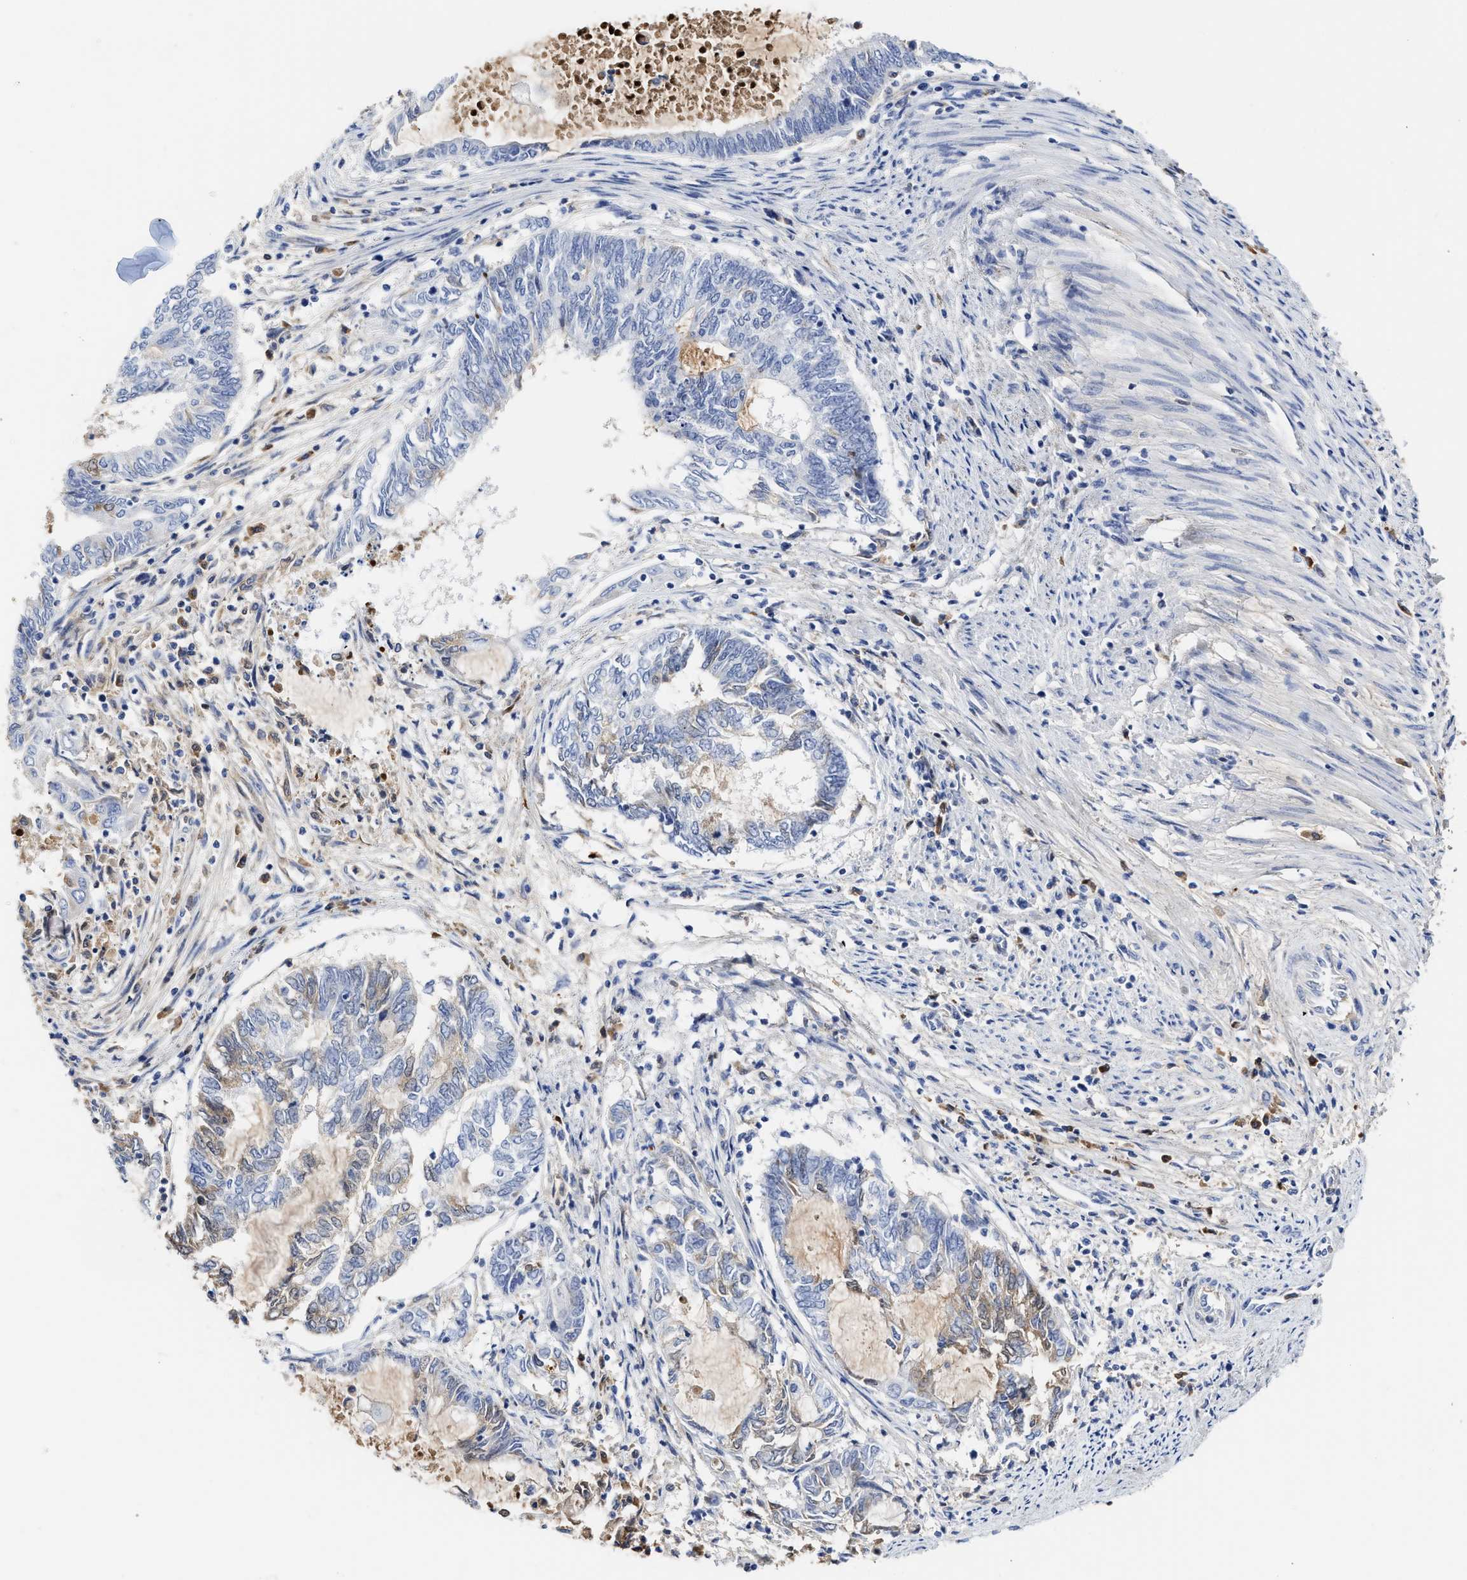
{"staining": {"intensity": "weak", "quantity": "<25%", "location": "cytoplasmic/membranous"}, "tissue": "endometrial cancer", "cell_type": "Tumor cells", "image_type": "cancer", "snomed": [{"axis": "morphology", "description": "Adenocarcinoma, NOS"}, {"axis": "topography", "description": "Uterus"}, {"axis": "topography", "description": "Endometrium"}], "caption": "Tumor cells show no significant protein expression in endometrial adenocarcinoma. The staining was performed using DAB (3,3'-diaminobenzidine) to visualize the protein expression in brown, while the nuclei were stained in blue with hematoxylin (Magnification: 20x).", "gene": "C2", "patient": {"sex": "female", "age": 70}}